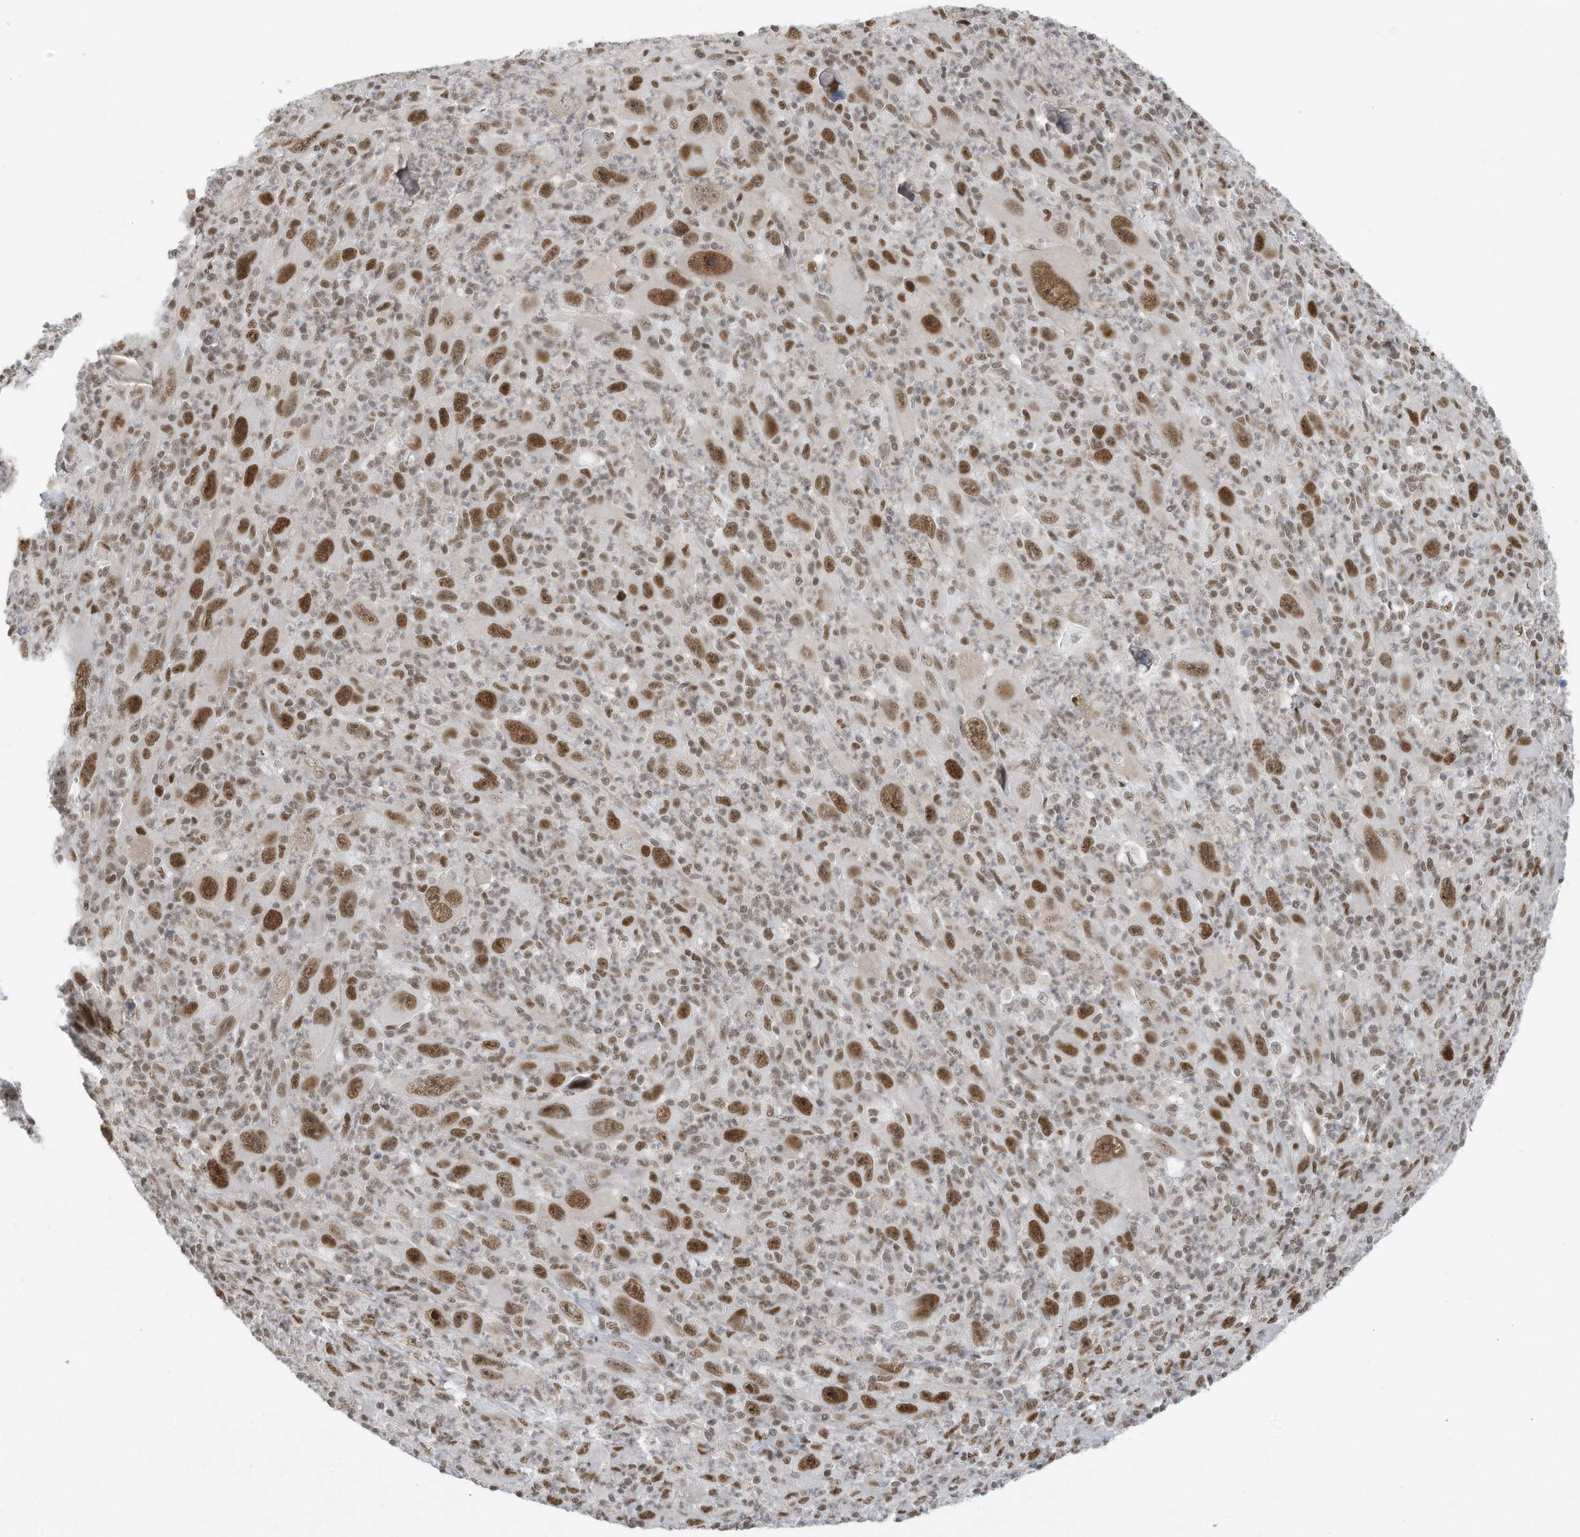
{"staining": {"intensity": "strong", "quantity": ">75%", "location": "nuclear"}, "tissue": "melanoma", "cell_type": "Tumor cells", "image_type": "cancer", "snomed": [{"axis": "morphology", "description": "Malignant melanoma, Metastatic site"}, {"axis": "topography", "description": "Skin"}], "caption": "The immunohistochemical stain highlights strong nuclear staining in tumor cells of malignant melanoma (metastatic site) tissue.", "gene": "DBR1", "patient": {"sex": "female", "age": 56}}